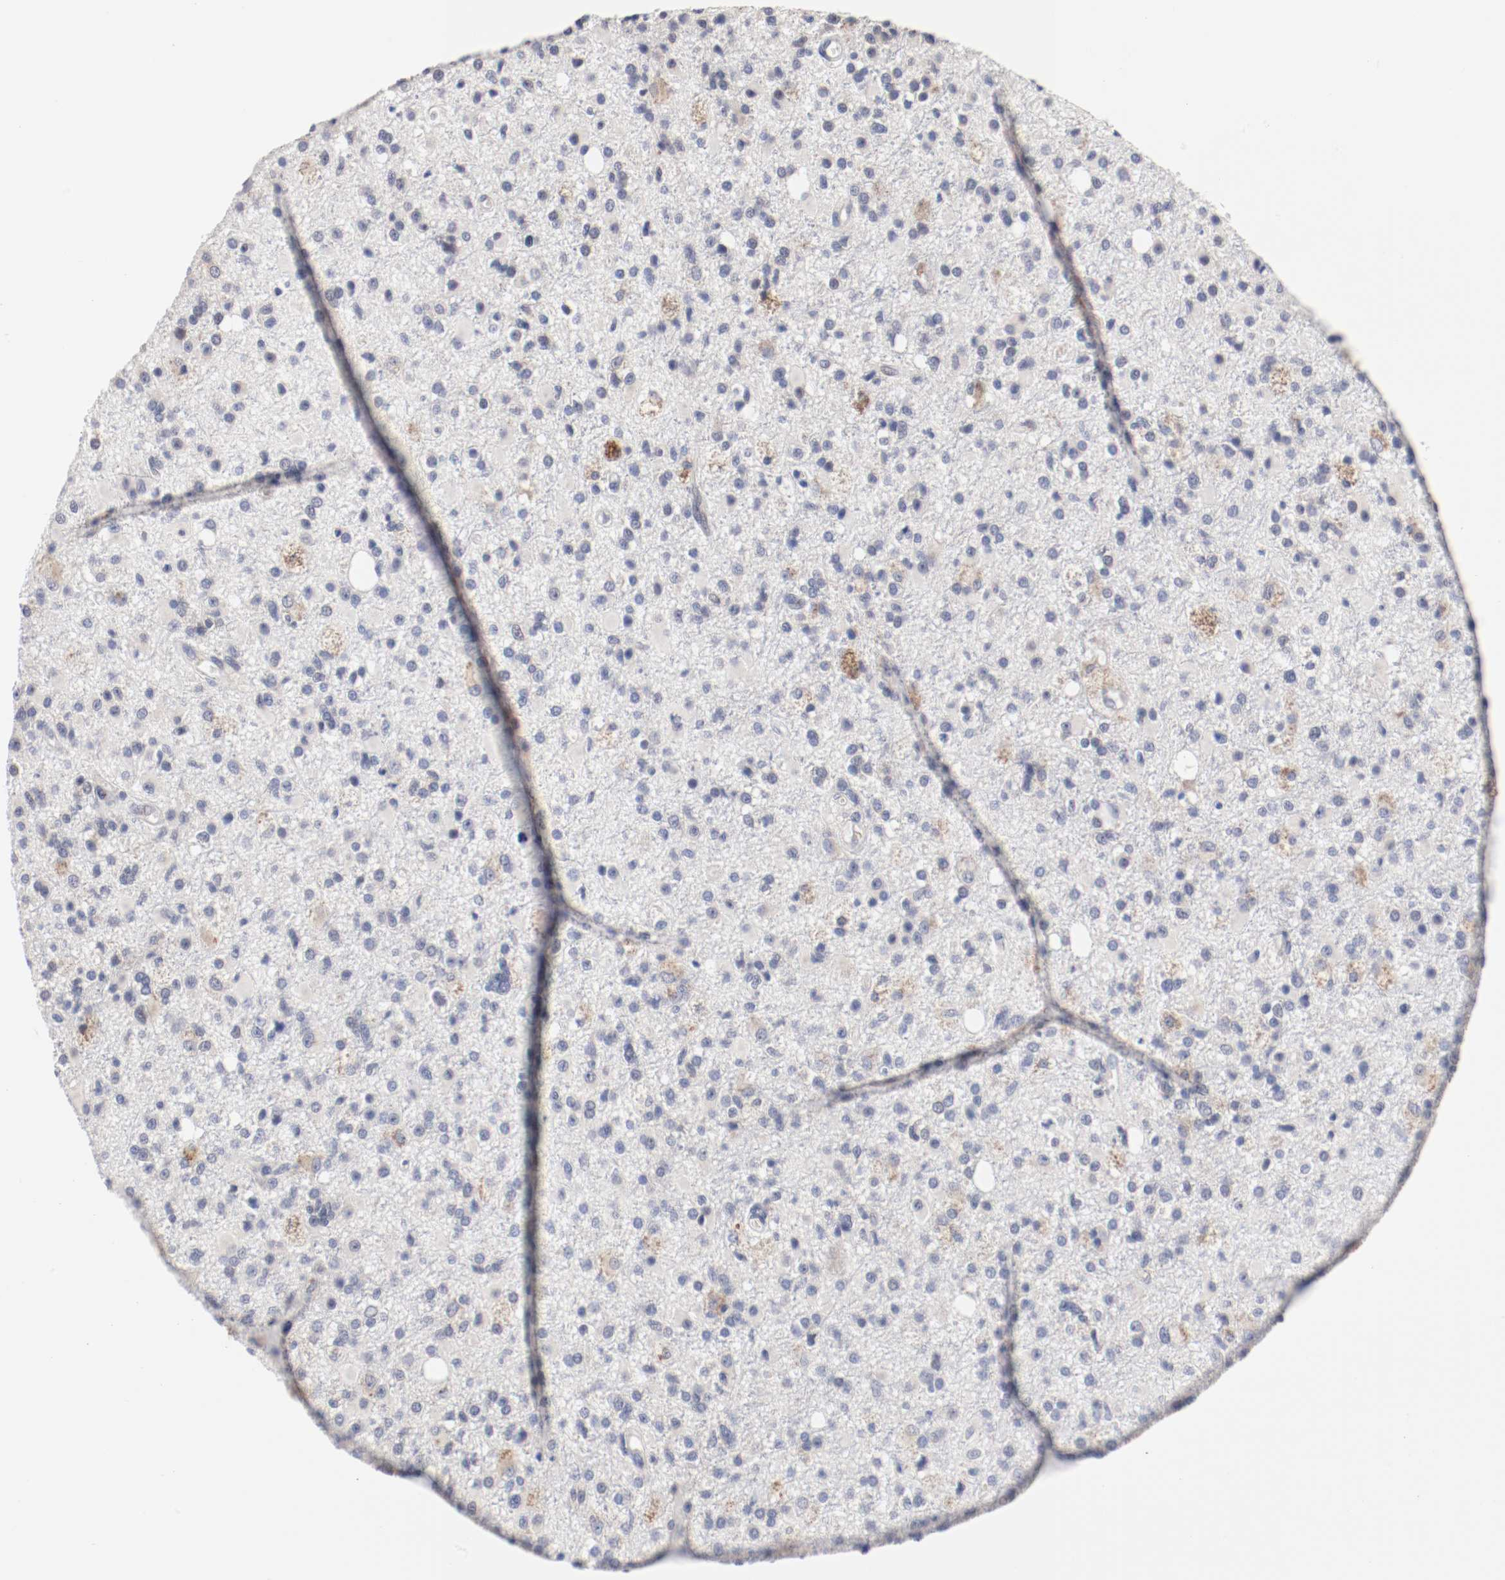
{"staining": {"intensity": "weak", "quantity": "<25%", "location": "cytoplasmic/membranous"}, "tissue": "glioma", "cell_type": "Tumor cells", "image_type": "cancer", "snomed": [{"axis": "morphology", "description": "Glioma, malignant, High grade"}, {"axis": "topography", "description": "Brain"}], "caption": "Immunohistochemistry (IHC) histopathology image of human glioma stained for a protein (brown), which exhibits no positivity in tumor cells.", "gene": "GPR143", "patient": {"sex": "male", "age": 33}}